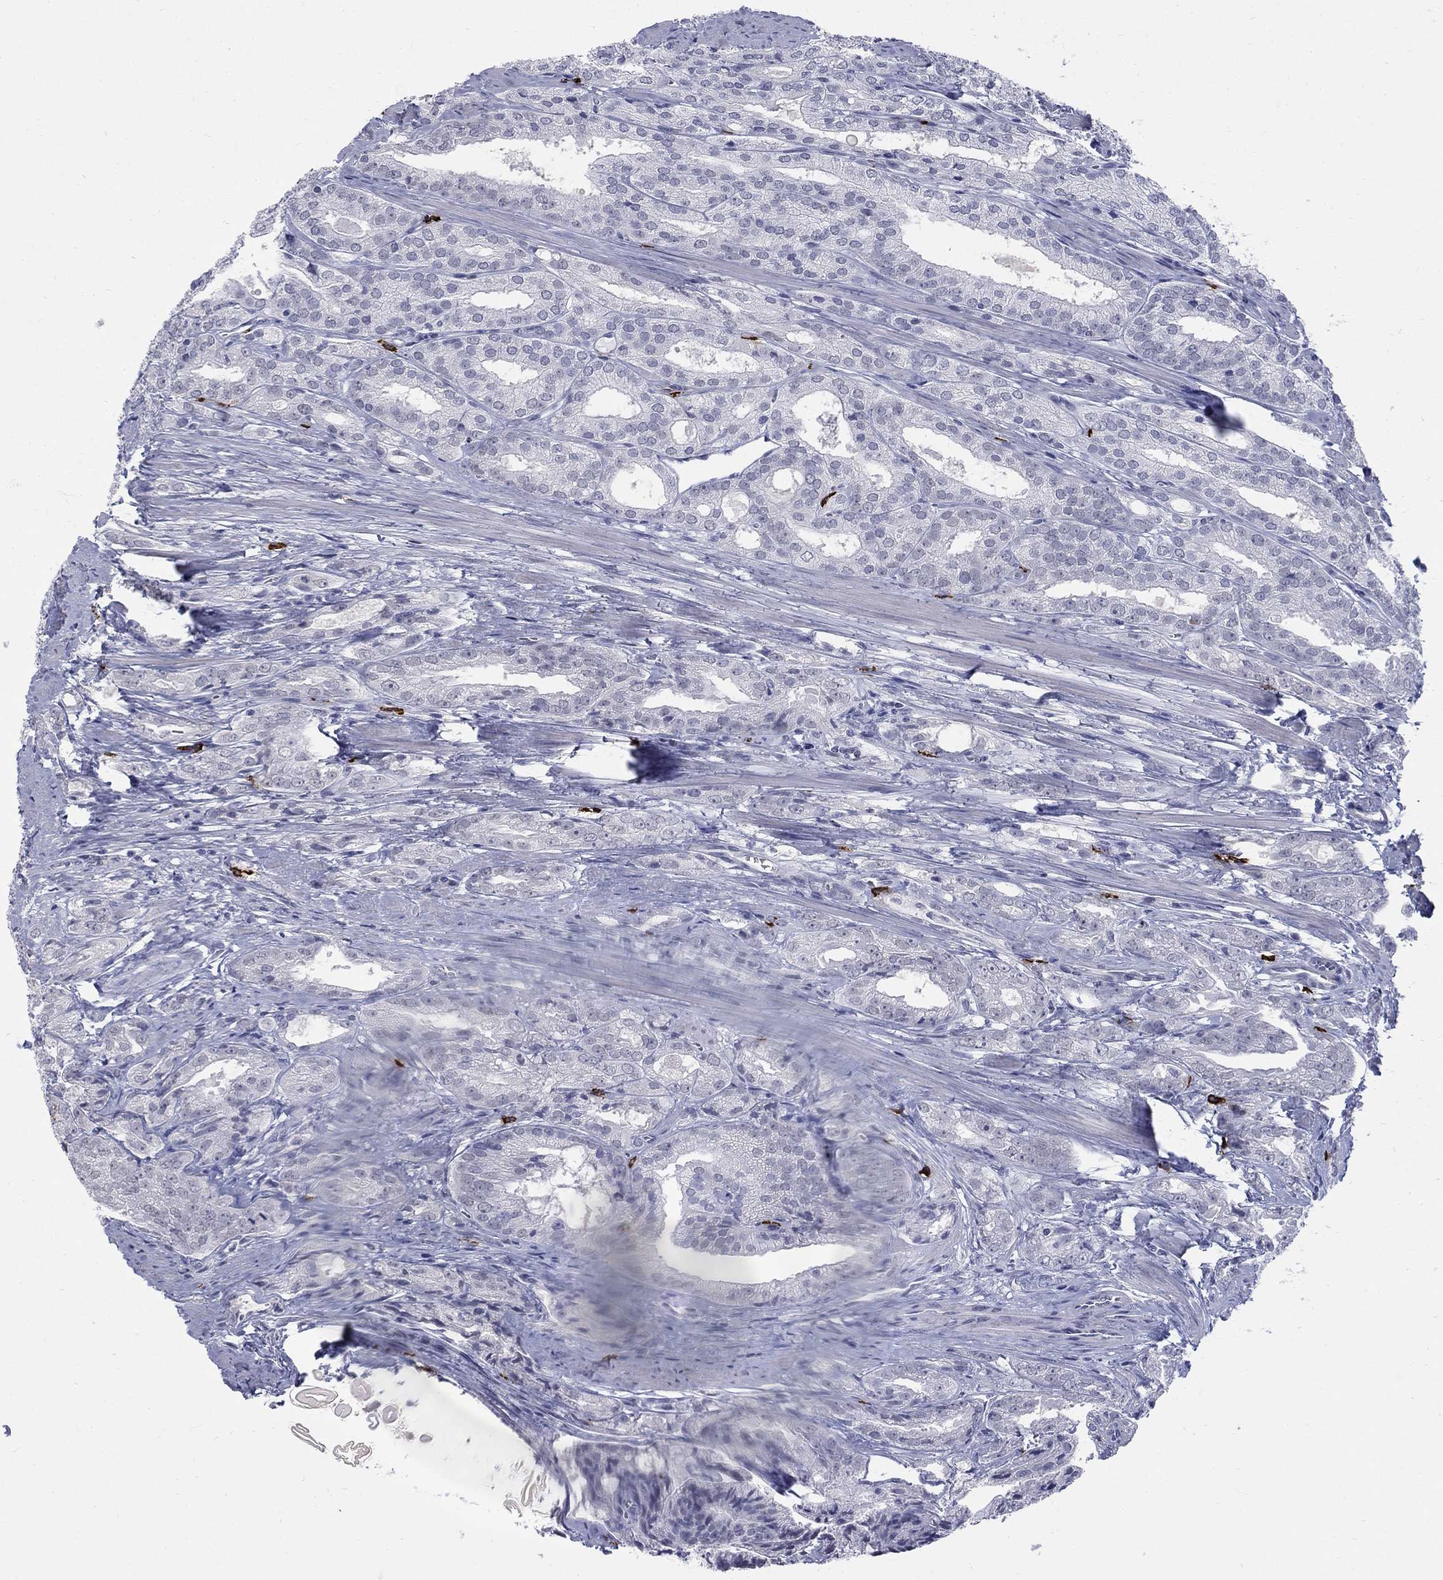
{"staining": {"intensity": "negative", "quantity": "none", "location": "none"}, "tissue": "prostate cancer", "cell_type": "Tumor cells", "image_type": "cancer", "snomed": [{"axis": "morphology", "description": "Adenocarcinoma, NOS"}, {"axis": "morphology", "description": "Adenocarcinoma, High grade"}, {"axis": "topography", "description": "Prostate"}], "caption": "DAB immunohistochemical staining of prostate cancer displays no significant positivity in tumor cells. The staining is performed using DAB brown chromogen with nuclei counter-stained in using hematoxylin.", "gene": "ECEL1", "patient": {"sex": "male", "age": 70}}